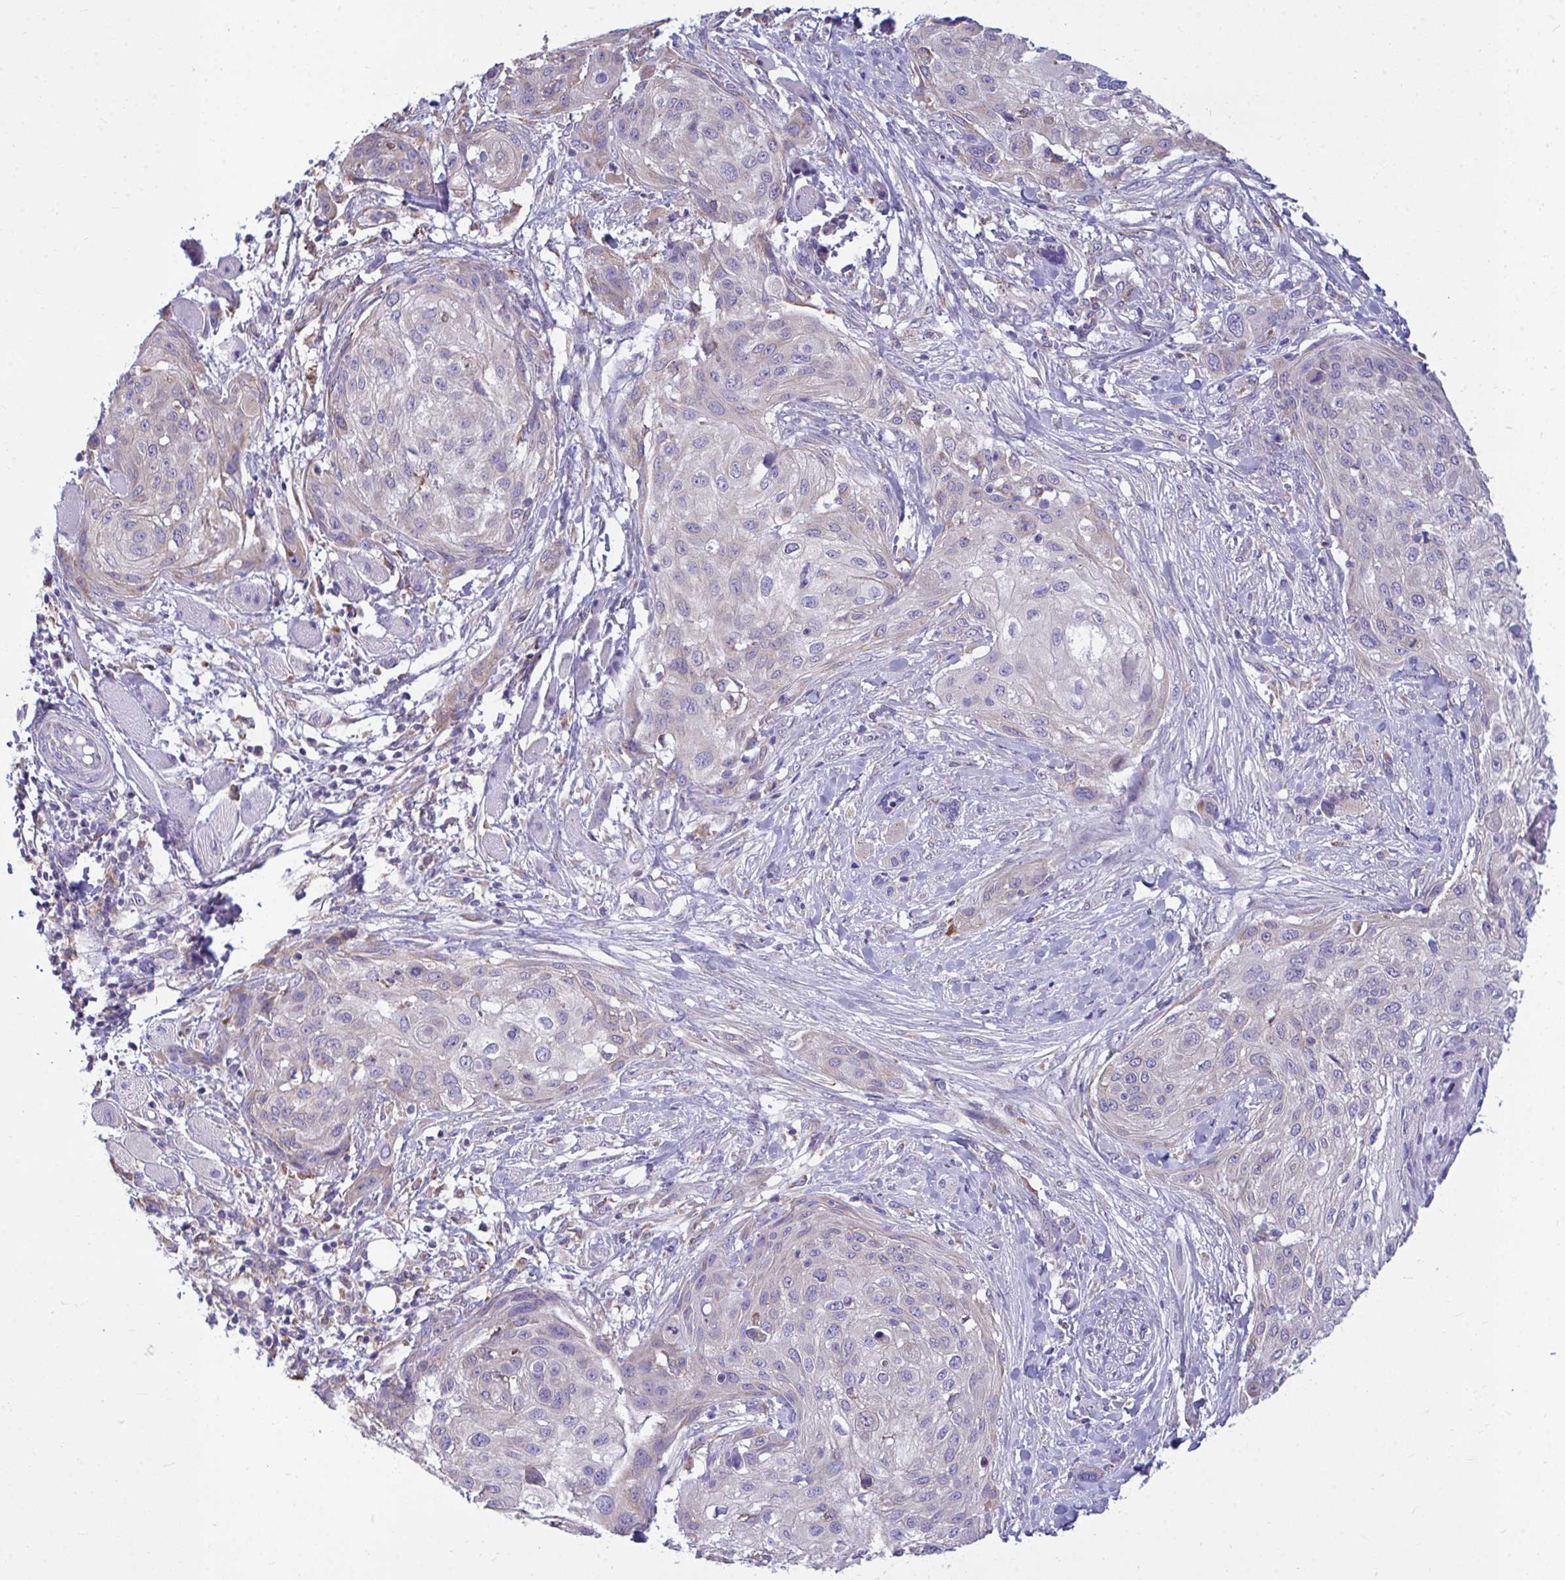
{"staining": {"intensity": "negative", "quantity": "none", "location": "none"}, "tissue": "skin cancer", "cell_type": "Tumor cells", "image_type": "cancer", "snomed": [{"axis": "morphology", "description": "Squamous cell carcinoma, NOS"}, {"axis": "topography", "description": "Skin"}], "caption": "This is a photomicrograph of immunohistochemistry staining of skin cancer, which shows no staining in tumor cells.", "gene": "PIGK", "patient": {"sex": "female", "age": 87}}